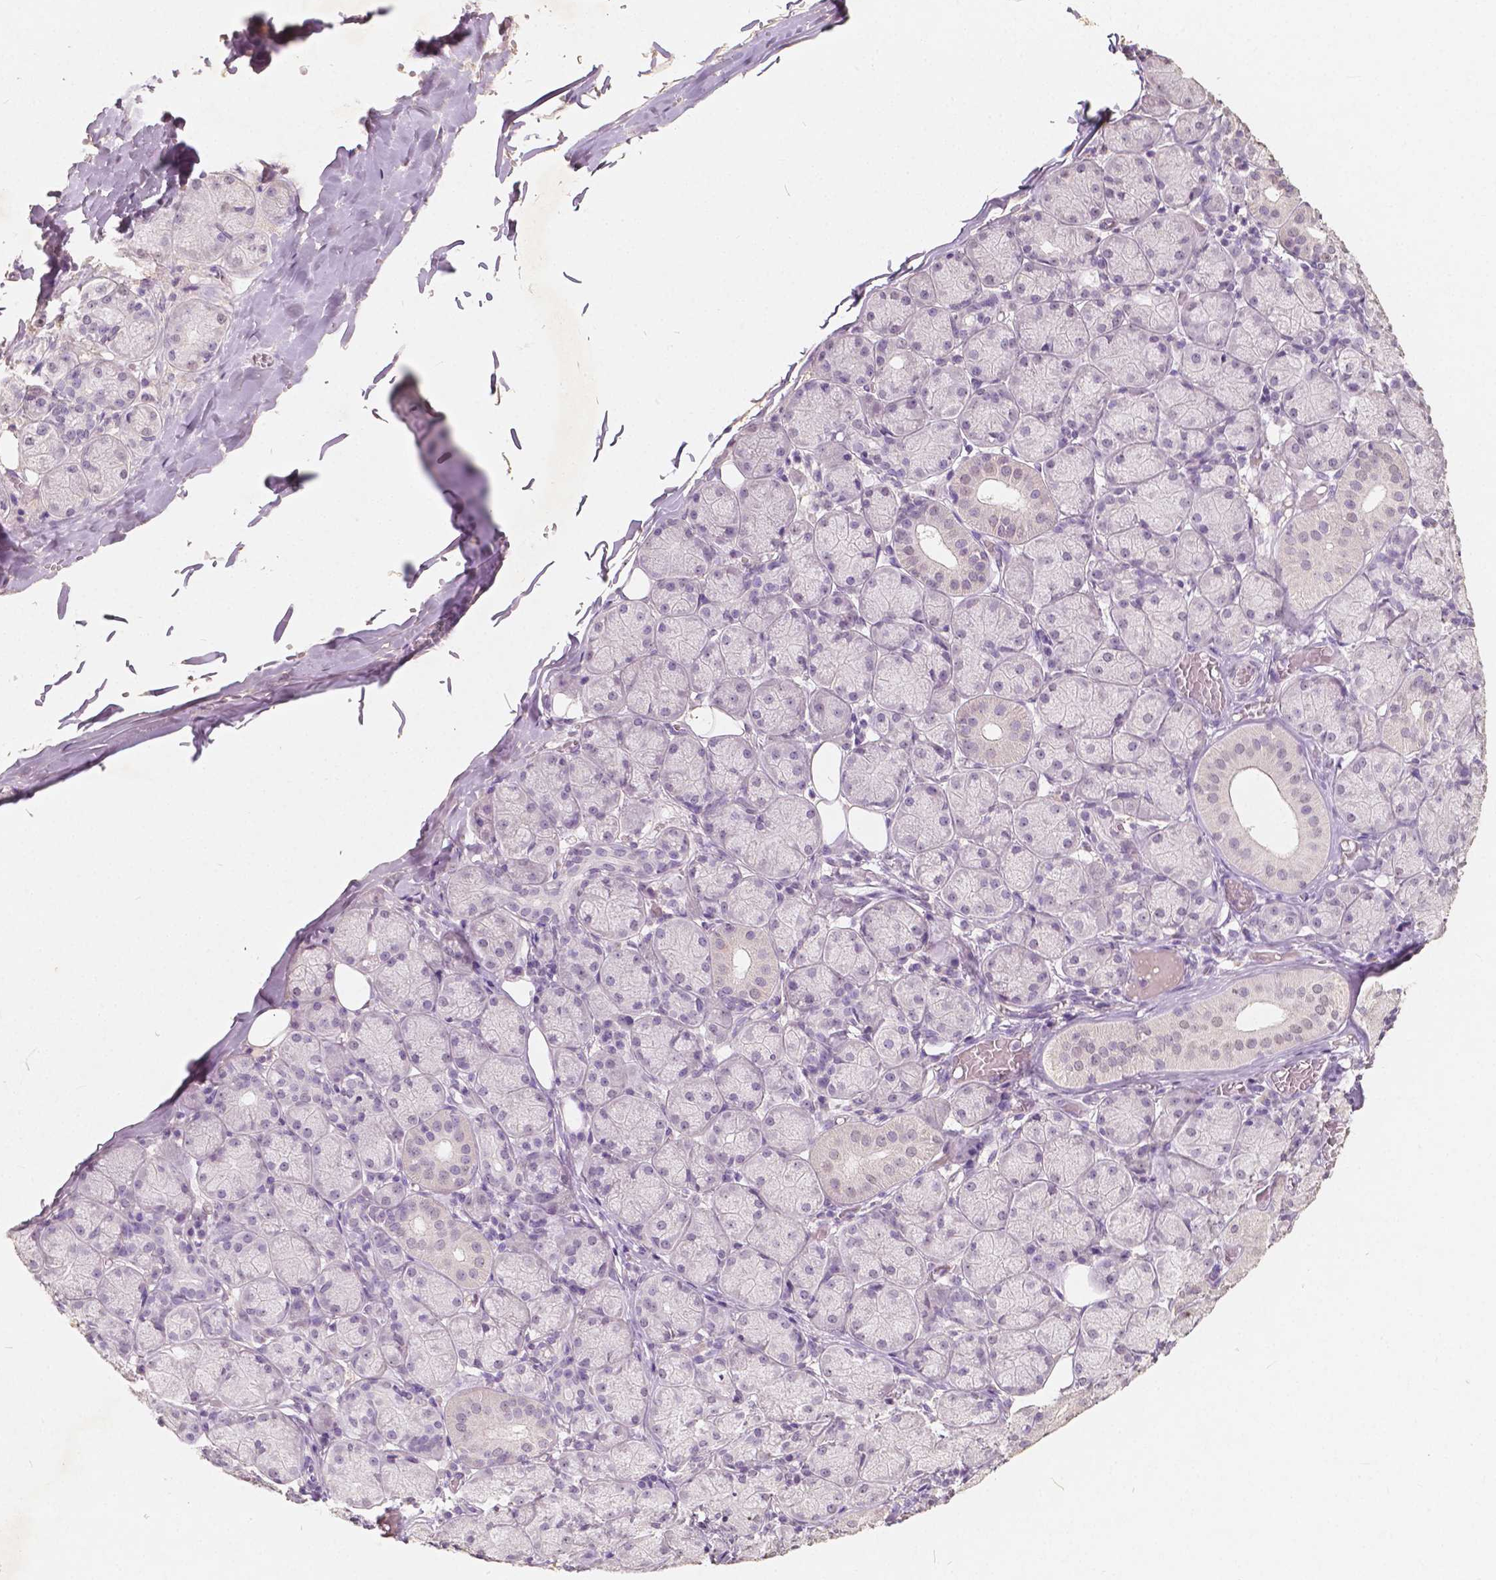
{"staining": {"intensity": "moderate", "quantity": "<25%", "location": "cytoplasmic/membranous"}, "tissue": "salivary gland", "cell_type": "Glandular cells", "image_type": "normal", "snomed": [{"axis": "morphology", "description": "Normal tissue, NOS"}, {"axis": "topography", "description": "Salivary gland"}, {"axis": "topography", "description": "Peripheral nerve tissue"}], "caption": "This photomicrograph displays IHC staining of normal human salivary gland, with low moderate cytoplasmic/membranous staining in about <25% of glandular cells.", "gene": "SOX15", "patient": {"sex": "female", "age": 24}}